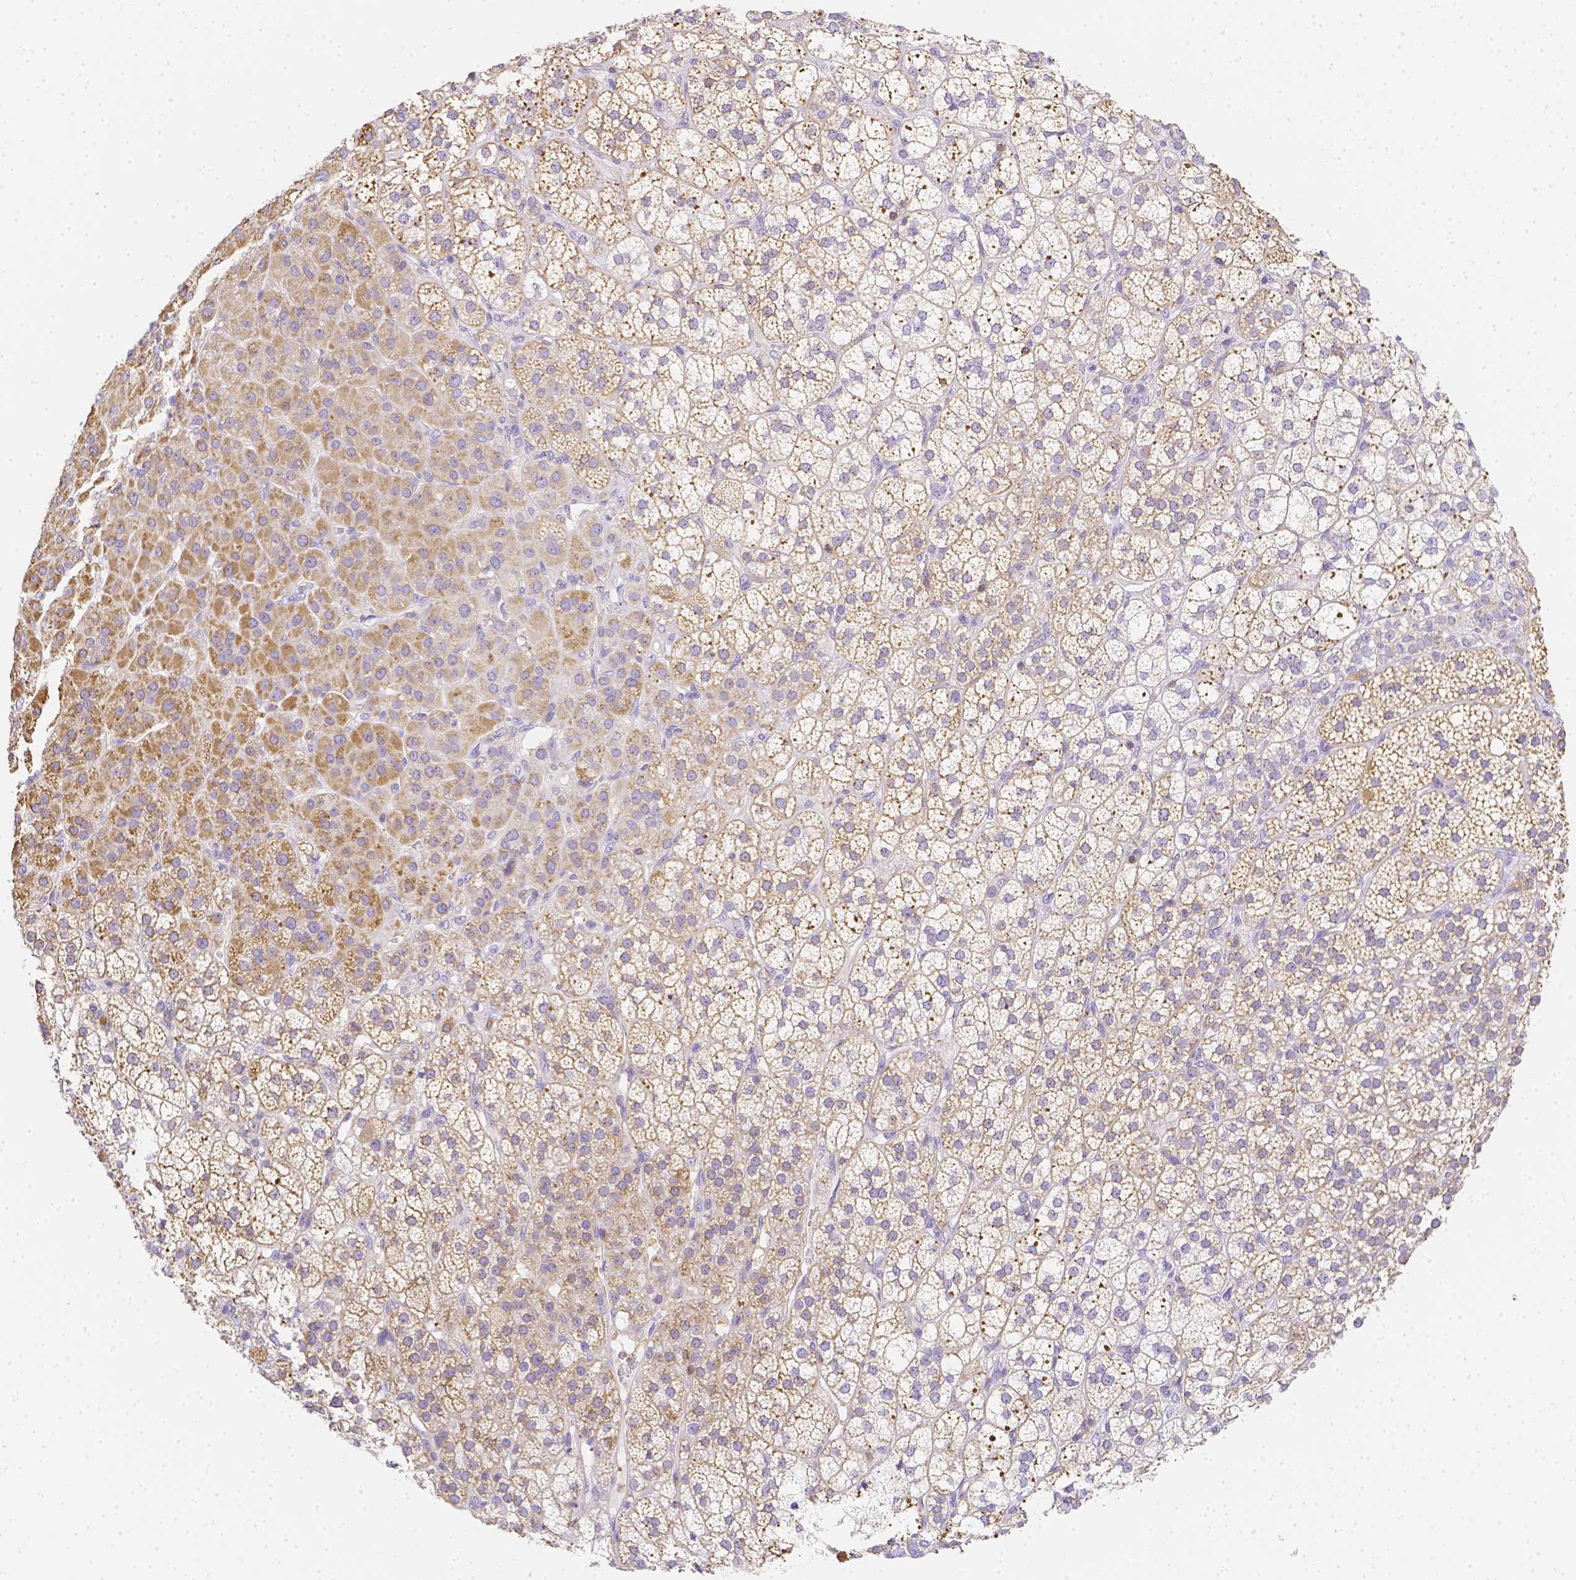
{"staining": {"intensity": "weak", "quantity": "25%-75%", "location": "cytoplasmic/membranous"}, "tissue": "adrenal gland", "cell_type": "Glandular cells", "image_type": "normal", "snomed": [{"axis": "morphology", "description": "Normal tissue, NOS"}, {"axis": "topography", "description": "Adrenal gland"}], "caption": "Protein expression analysis of unremarkable adrenal gland reveals weak cytoplasmic/membranous expression in about 25%-75% of glandular cells.", "gene": "ASAH2B", "patient": {"sex": "female", "age": 60}}